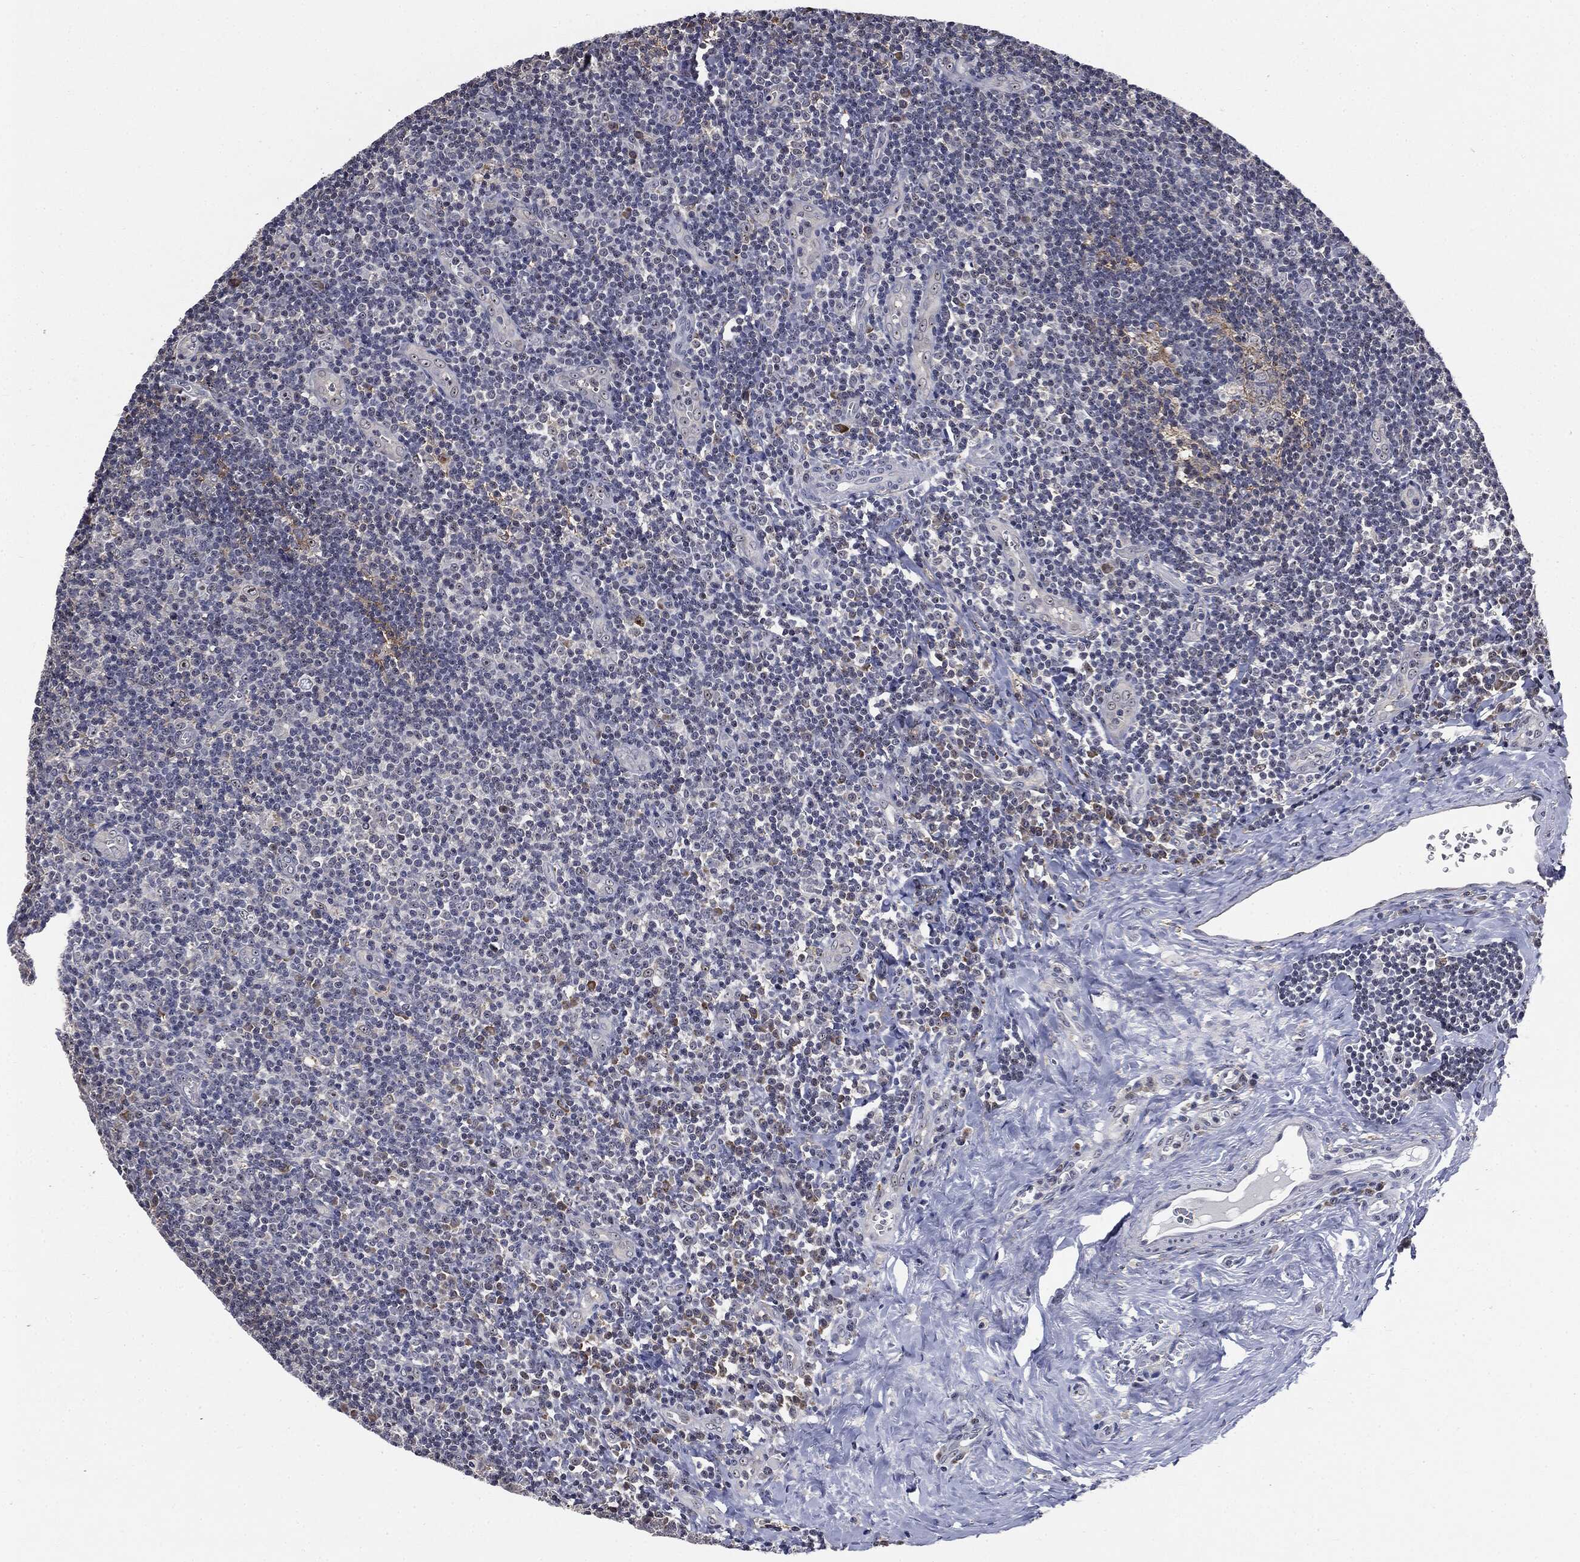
{"staining": {"intensity": "weak", "quantity": "<25%", "location": "cytoplasmic/membranous"}, "tissue": "tonsil", "cell_type": "Germinal center cells", "image_type": "normal", "snomed": [{"axis": "morphology", "description": "Normal tissue, NOS"}, {"axis": "morphology", "description": "Inflammation, NOS"}, {"axis": "topography", "description": "Tonsil"}], "caption": "Germinal center cells are negative for protein expression in unremarkable human tonsil. (Brightfield microscopy of DAB immunohistochemistry at high magnification).", "gene": "TRMT1L", "patient": {"sex": "female", "age": 31}}